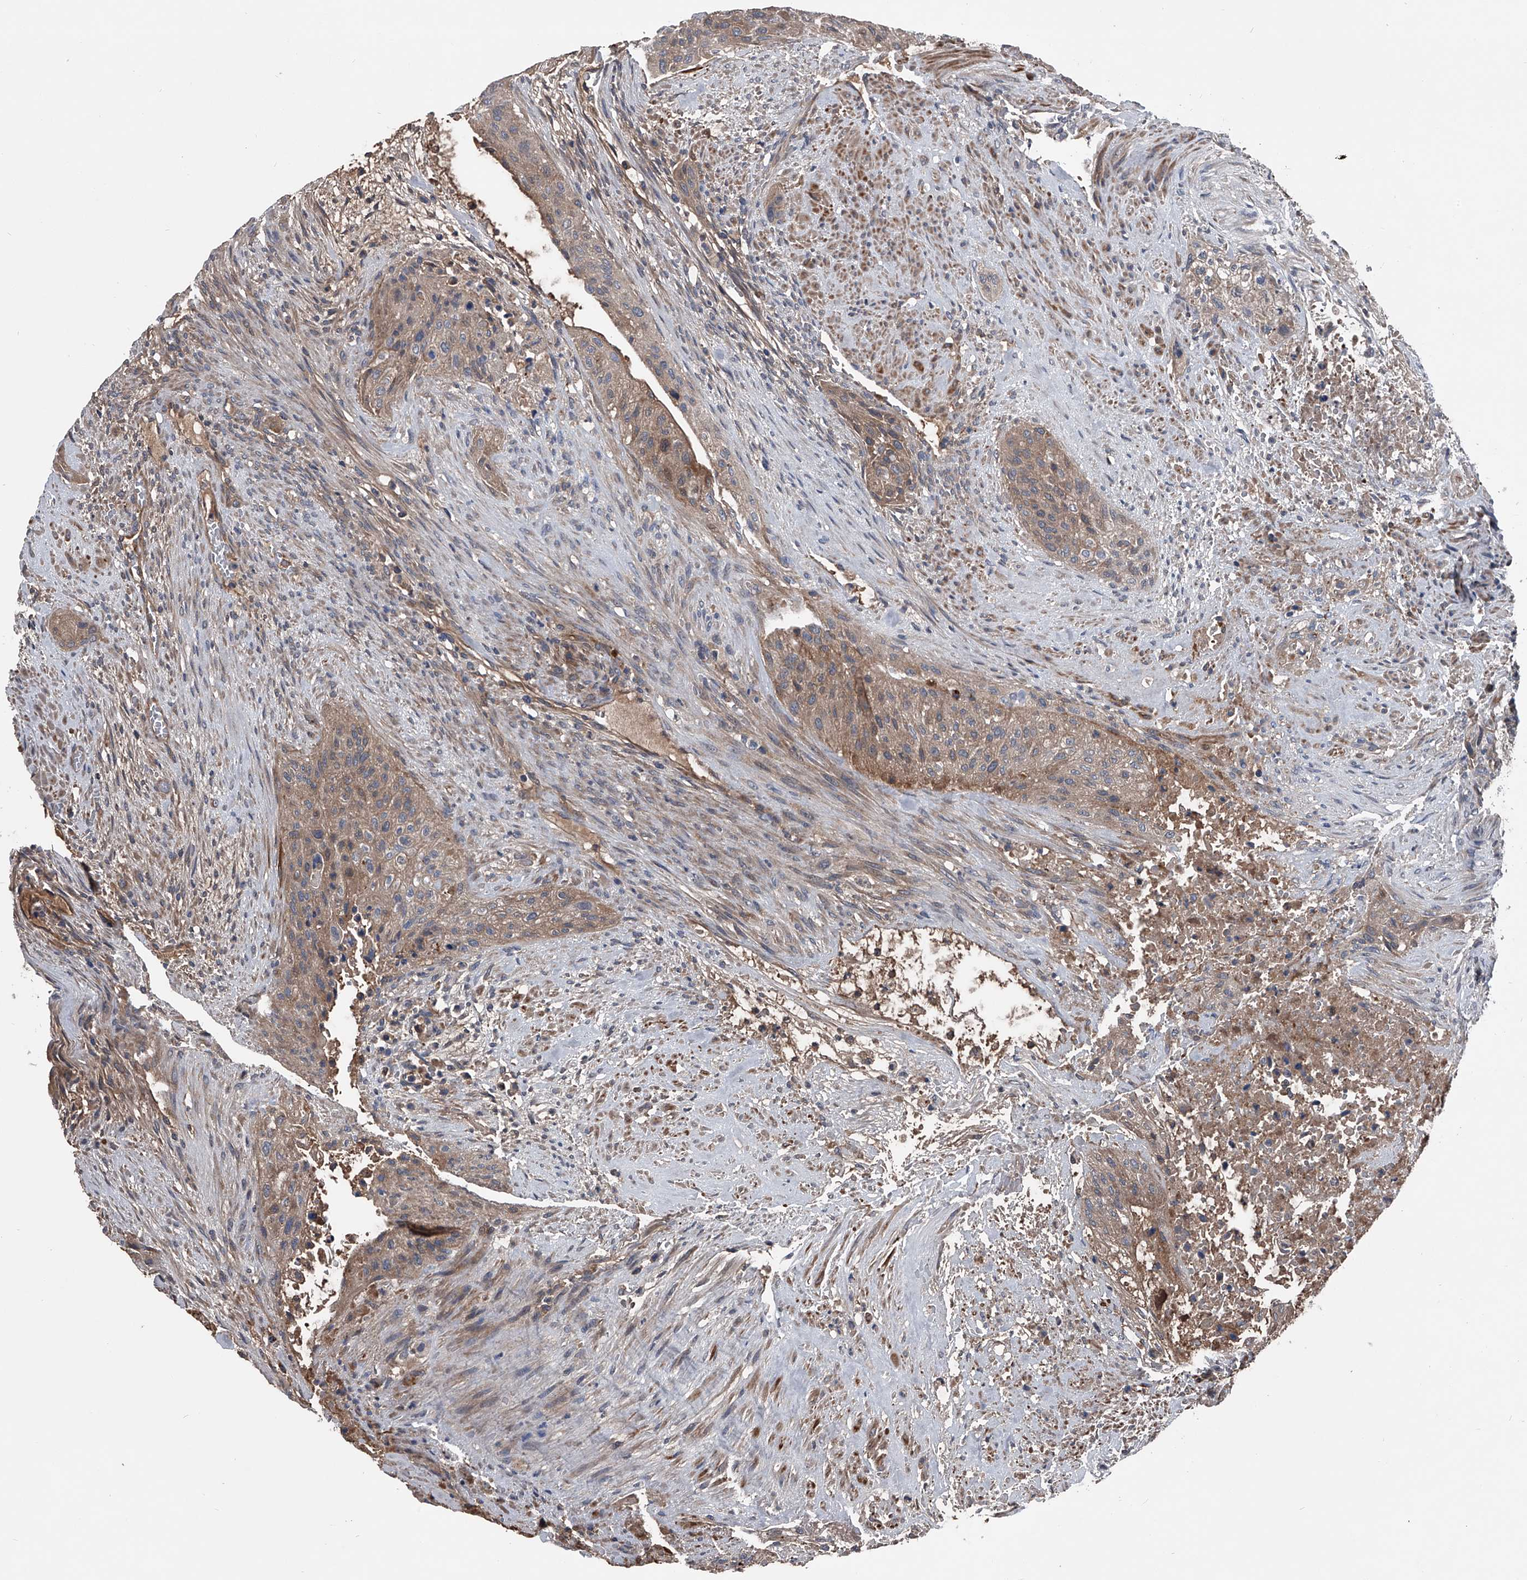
{"staining": {"intensity": "weak", "quantity": ">75%", "location": "cytoplasmic/membranous"}, "tissue": "urothelial cancer", "cell_type": "Tumor cells", "image_type": "cancer", "snomed": [{"axis": "morphology", "description": "Urothelial carcinoma, High grade"}, {"axis": "topography", "description": "Urinary bladder"}], "caption": "Protein expression analysis of human high-grade urothelial carcinoma reveals weak cytoplasmic/membranous positivity in approximately >75% of tumor cells. (Stains: DAB in brown, nuclei in blue, Microscopy: brightfield microscopy at high magnification).", "gene": "KIF13A", "patient": {"sex": "male", "age": 35}}